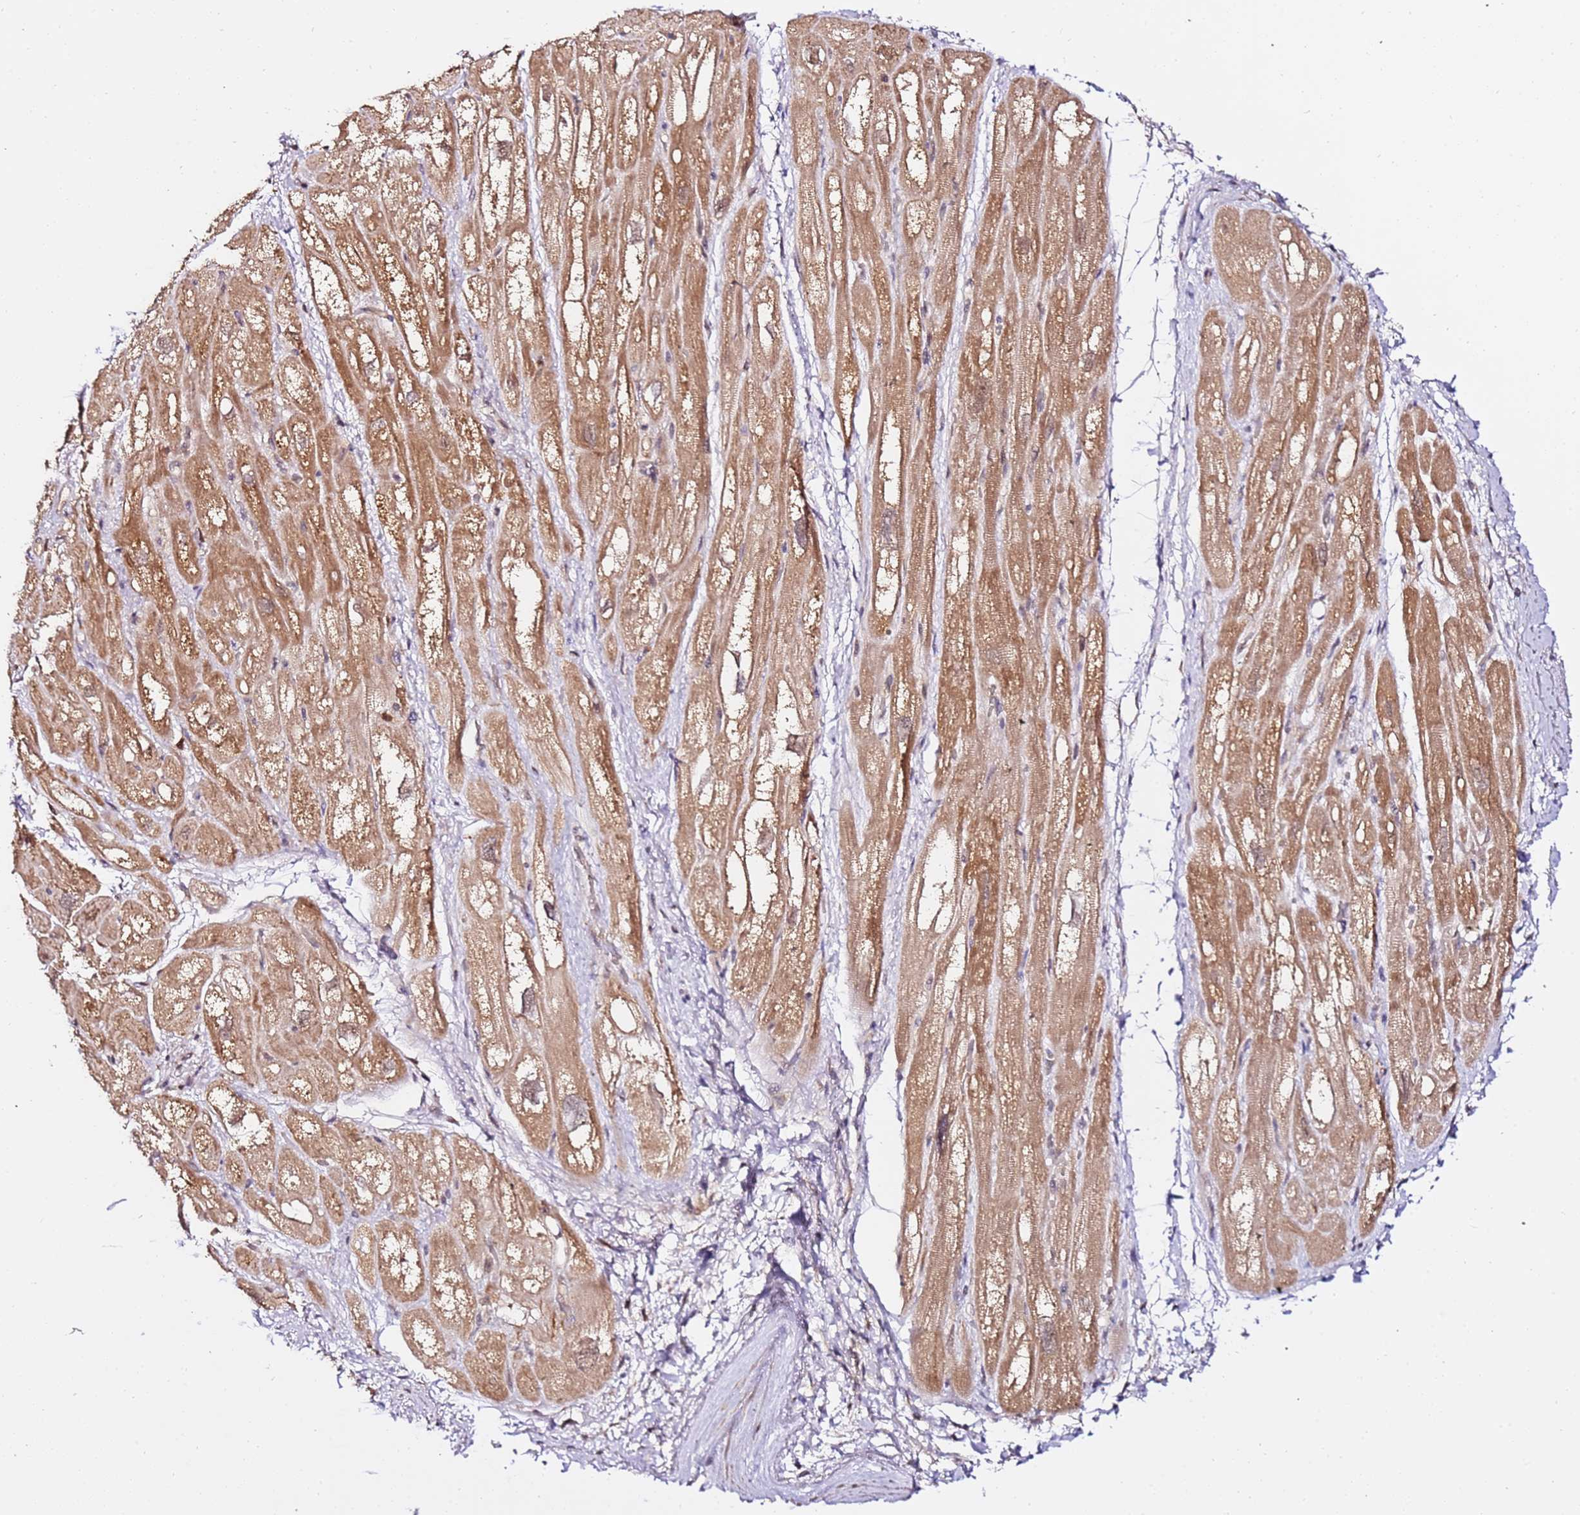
{"staining": {"intensity": "moderate", "quantity": ">75%", "location": "cytoplasmic/membranous"}, "tissue": "heart muscle", "cell_type": "Cardiomyocytes", "image_type": "normal", "snomed": [{"axis": "morphology", "description": "Normal tissue, NOS"}, {"axis": "topography", "description": "Heart"}], "caption": "DAB (3,3'-diaminobenzidine) immunohistochemical staining of normal heart muscle reveals moderate cytoplasmic/membranous protein positivity in approximately >75% of cardiomyocytes. (Brightfield microscopy of DAB IHC at high magnification).", "gene": "OR5V1", "patient": {"sex": "male", "age": 50}}